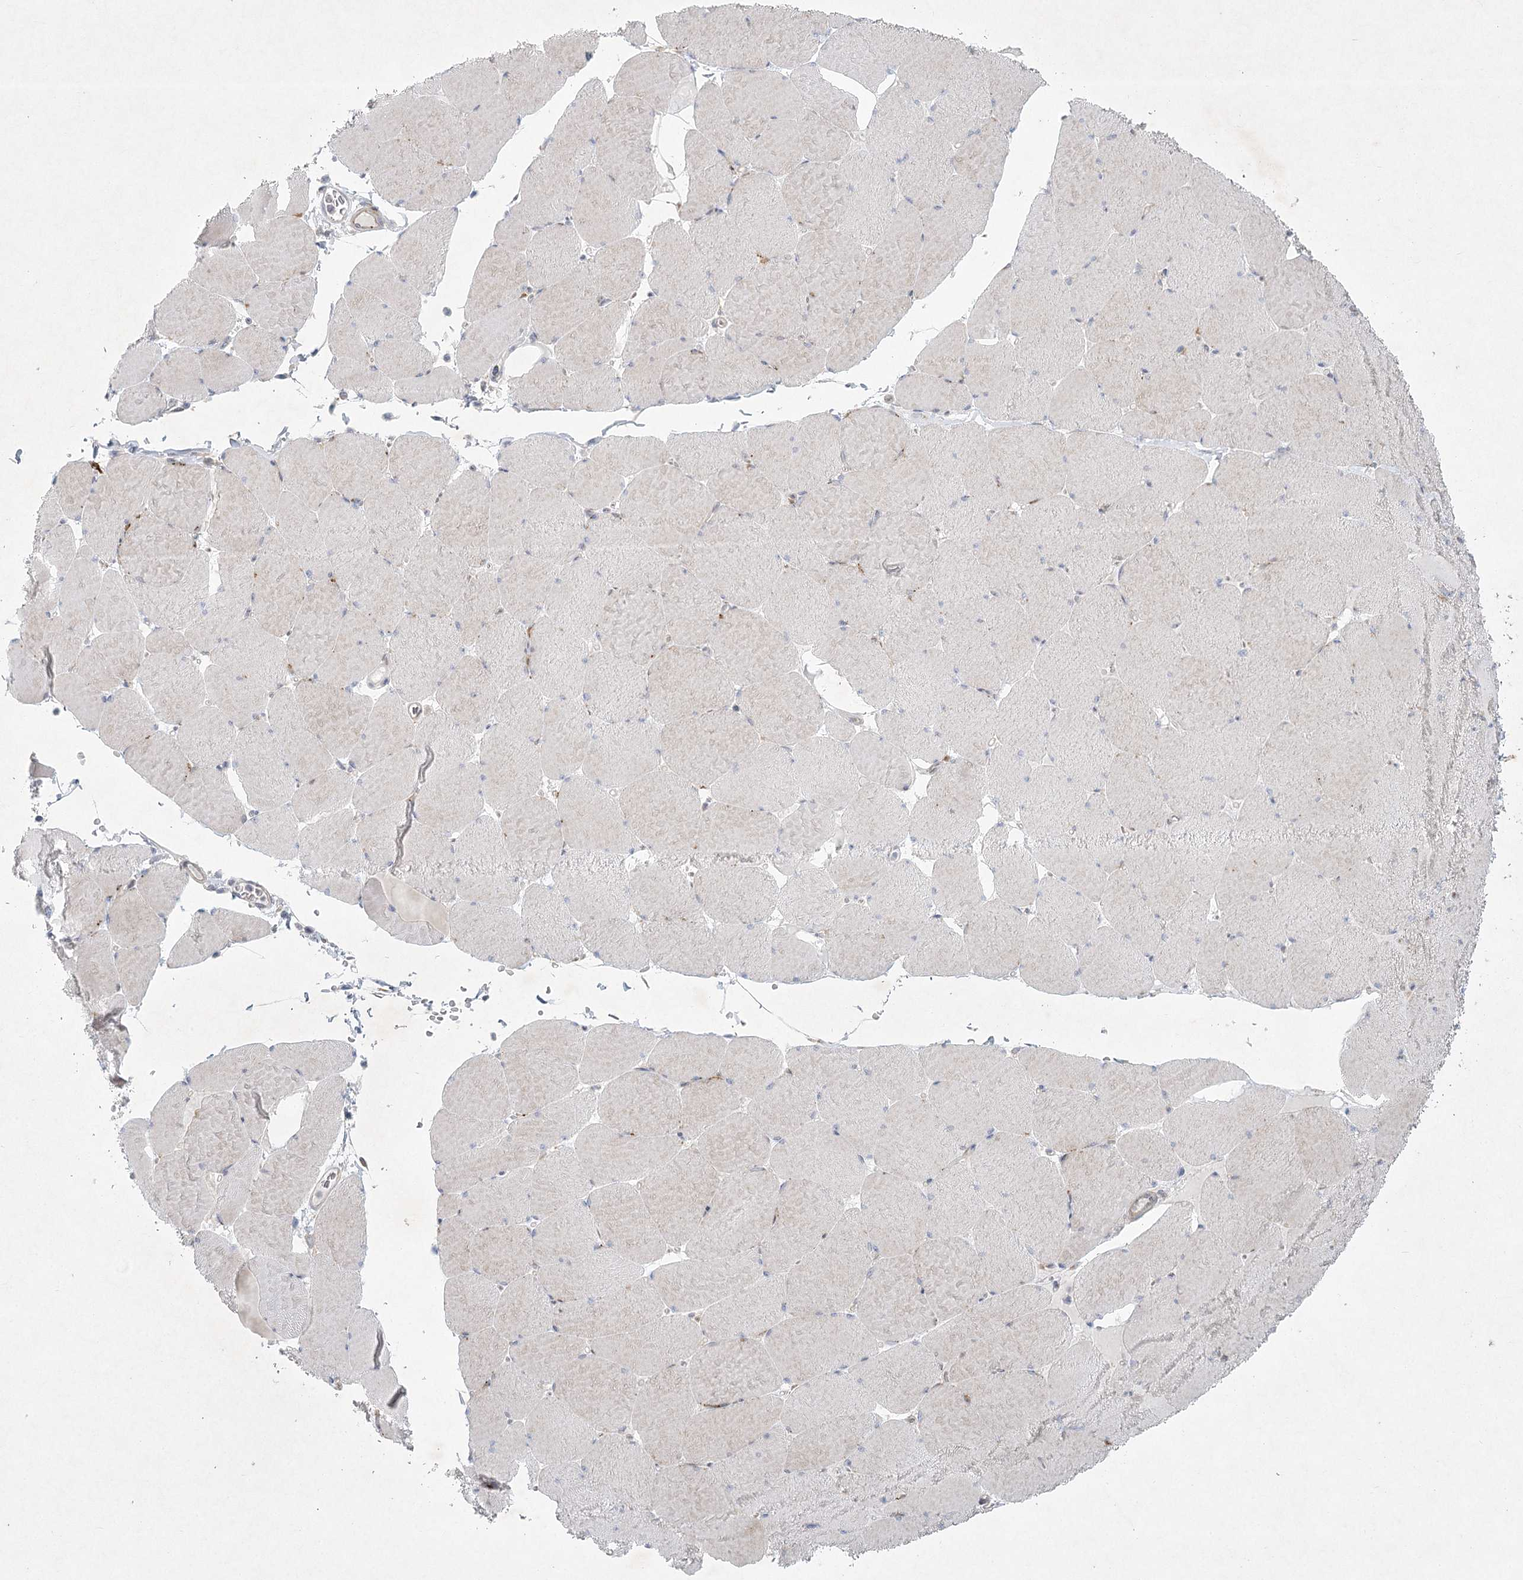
{"staining": {"intensity": "weak", "quantity": "<25%", "location": "cytoplasmic/membranous"}, "tissue": "skeletal muscle", "cell_type": "Myocytes", "image_type": "normal", "snomed": [{"axis": "morphology", "description": "Normal tissue, NOS"}, {"axis": "topography", "description": "Skeletal muscle"}, {"axis": "topography", "description": "Head-Neck"}], "caption": "IHC image of unremarkable skeletal muscle: human skeletal muscle stained with DAB (3,3'-diaminobenzidine) shows no significant protein staining in myocytes.", "gene": "FAM110C", "patient": {"sex": "male", "age": 66}}